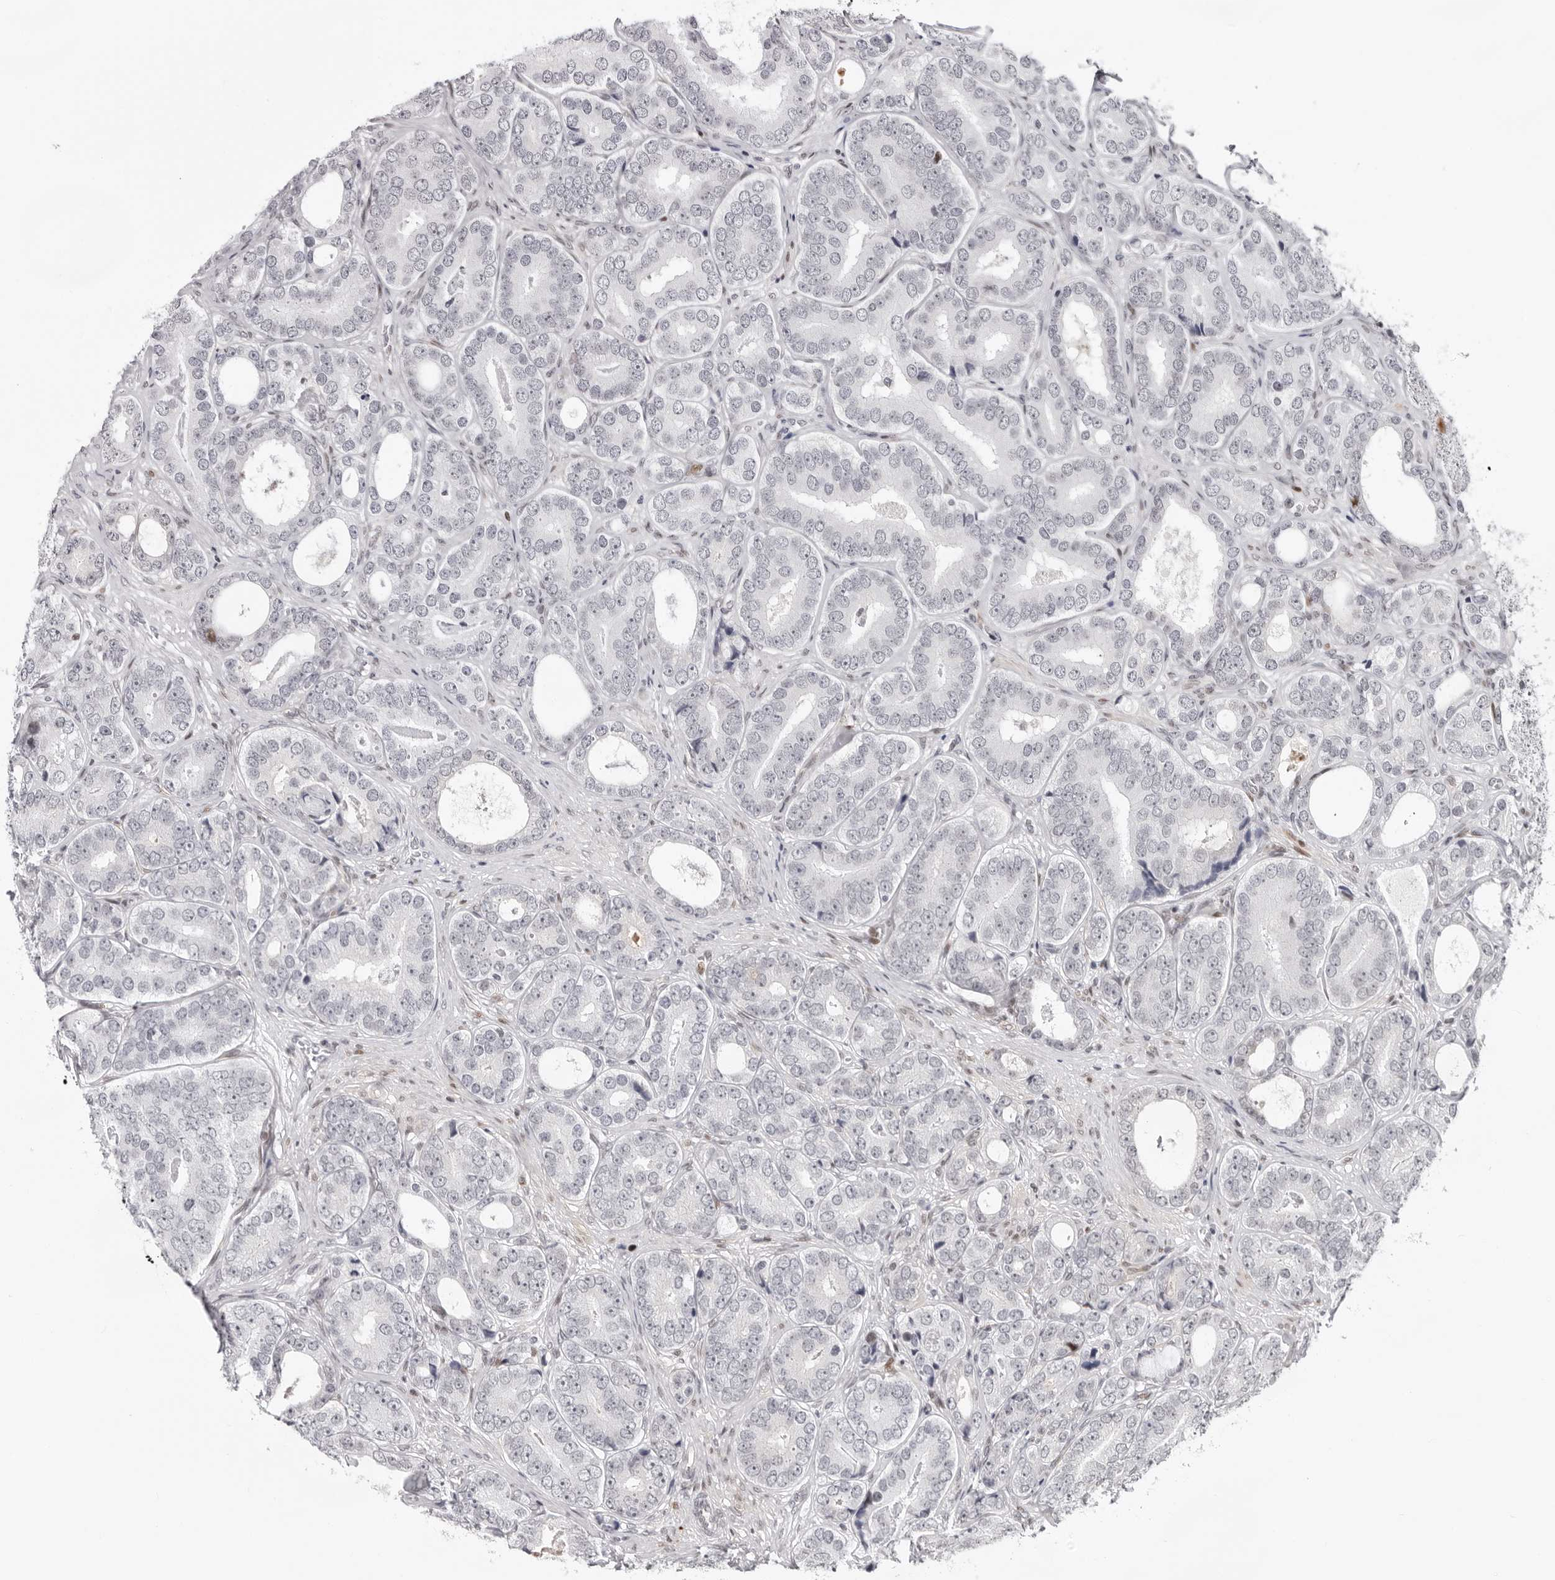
{"staining": {"intensity": "negative", "quantity": "none", "location": "none"}, "tissue": "prostate cancer", "cell_type": "Tumor cells", "image_type": "cancer", "snomed": [{"axis": "morphology", "description": "Adenocarcinoma, High grade"}, {"axis": "topography", "description": "Prostate"}], "caption": "This image is of prostate cancer (adenocarcinoma (high-grade)) stained with immunohistochemistry to label a protein in brown with the nuclei are counter-stained blue. There is no positivity in tumor cells. Brightfield microscopy of IHC stained with DAB (brown) and hematoxylin (blue), captured at high magnification.", "gene": "NTPCR", "patient": {"sex": "male", "age": 56}}